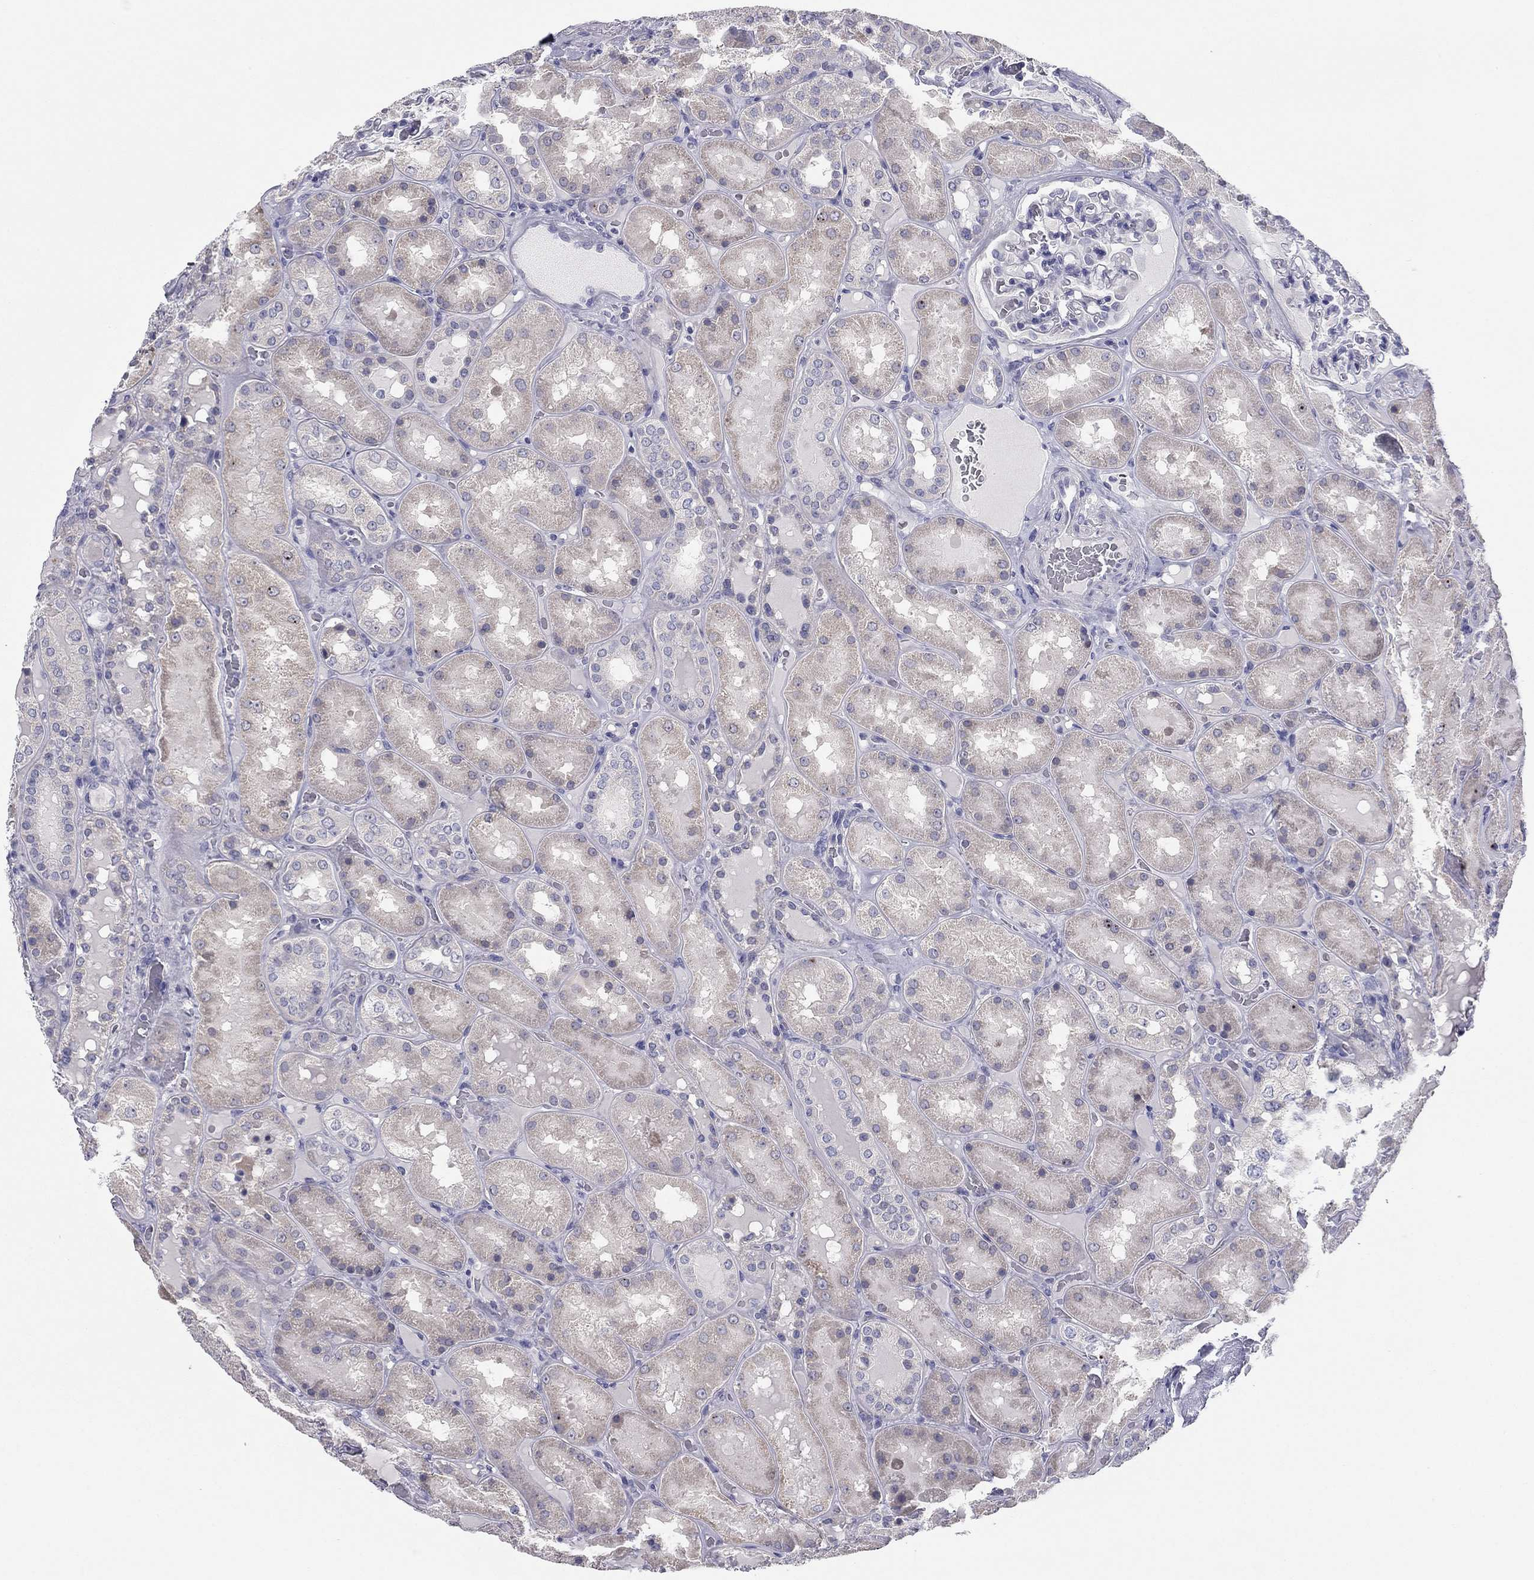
{"staining": {"intensity": "negative", "quantity": "none", "location": "none"}, "tissue": "kidney", "cell_type": "Cells in glomeruli", "image_type": "normal", "snomed": [{"axis": "morphology", "description": "Normal tissue, NOS"}, {"axis": "topography", "description": "Kidney"}], "caption": "Normal kidney was stained to show a protein in brown. There is no significant expression in cells in glomeruli.", "gene": "GRK7", "patient": {"sex": "male", "age": 73}}